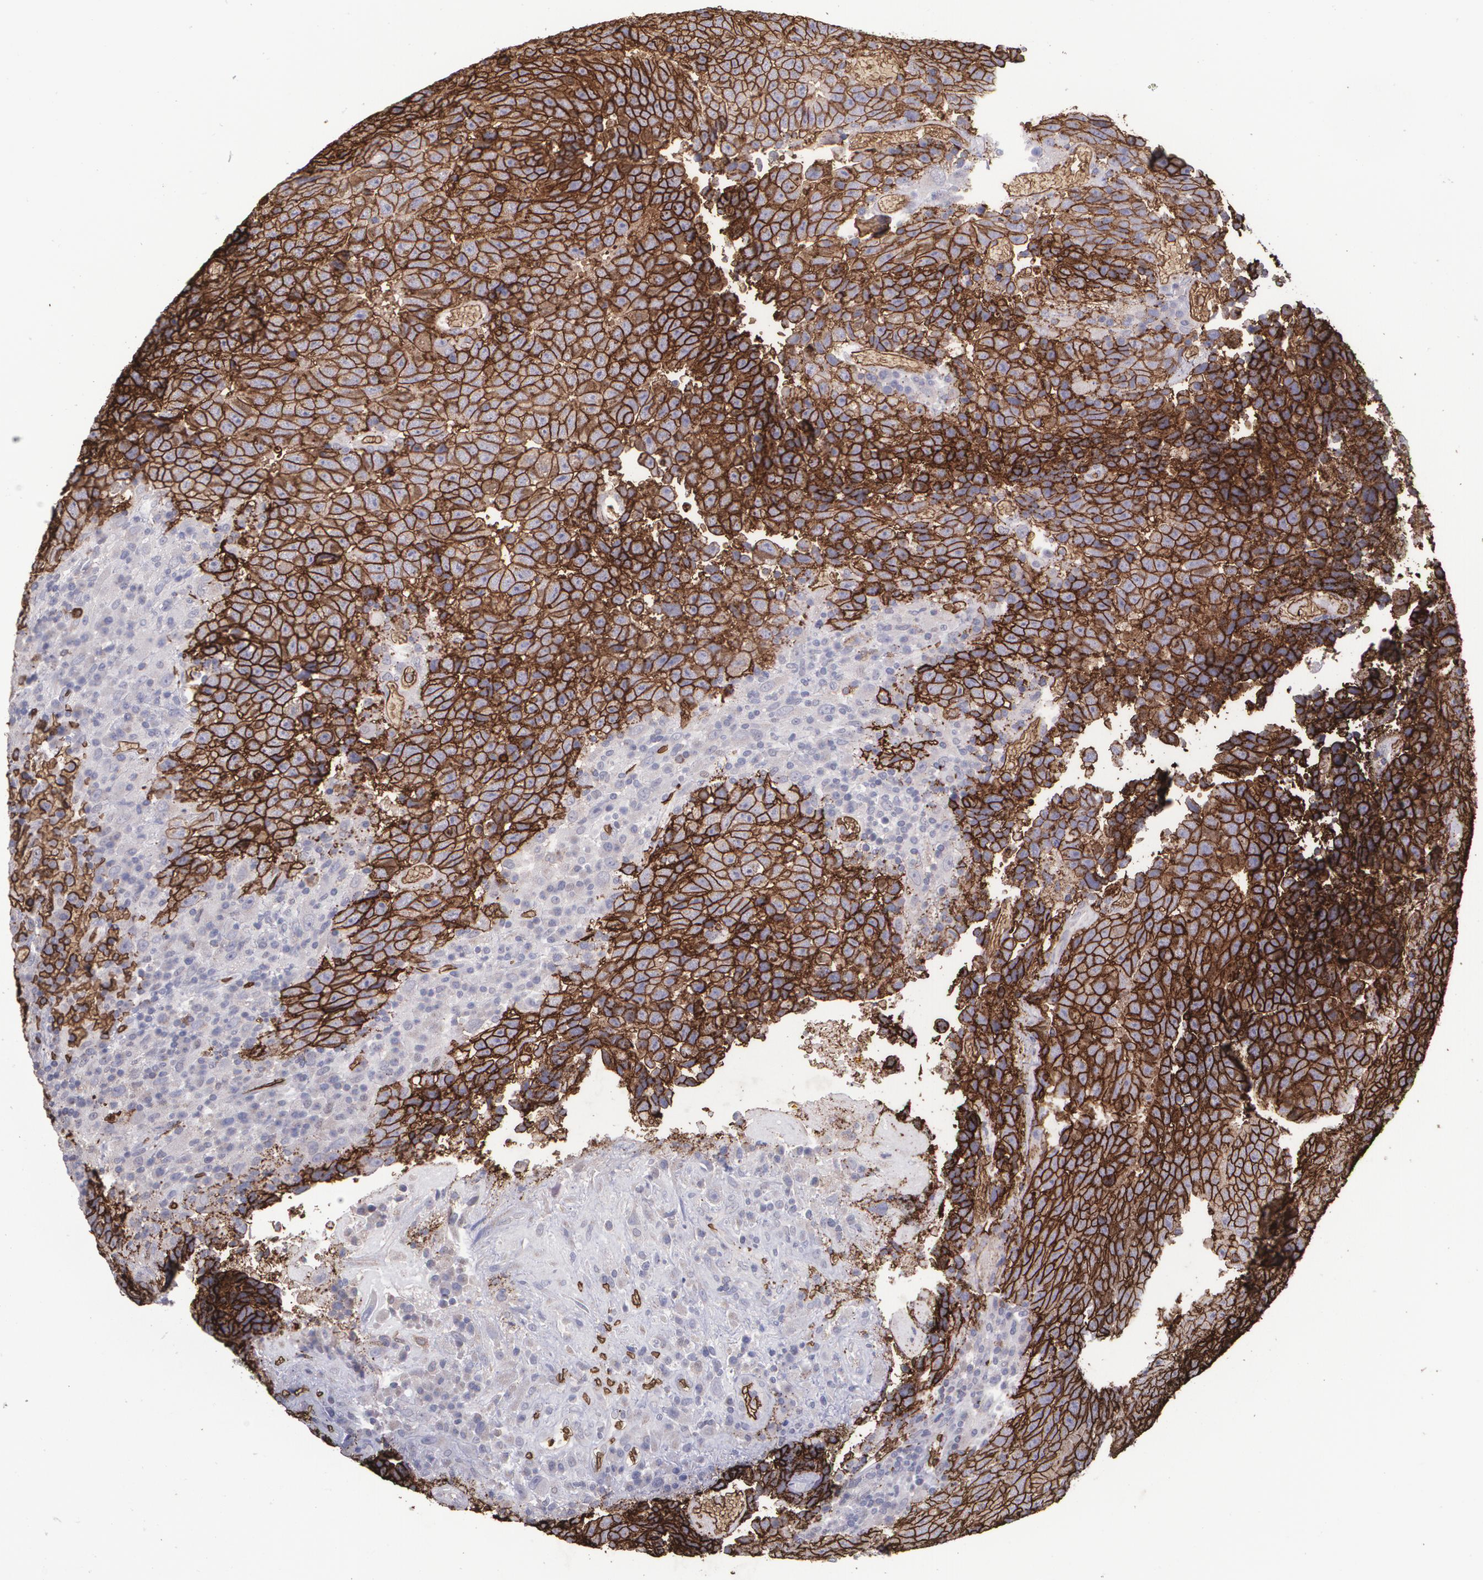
{"staining": {"intensity": "strong", "quantity": "25%-75%", "location": "cytoplasmic/membranous"}, "tissue": "testis cancer", "cell_type": "Tumor cells", "image_type": "cancer", "snomed": [{"axis": "morphology", "description": "Necrosis, NOS"}, {"axis": "morphology", "description": "Carcinoma, Embryonal, NOS"}, {"axis": "topography", "description": "Testis"}], "caption": "About 25%-75% of tumor cells in testis cancer reveal strong cytoplasmic/membranous protein positivity as visualized by brown immunohistochemical staining.", "gene": "SLC2A1", "patient": {"sex": "male", "age": 19}}